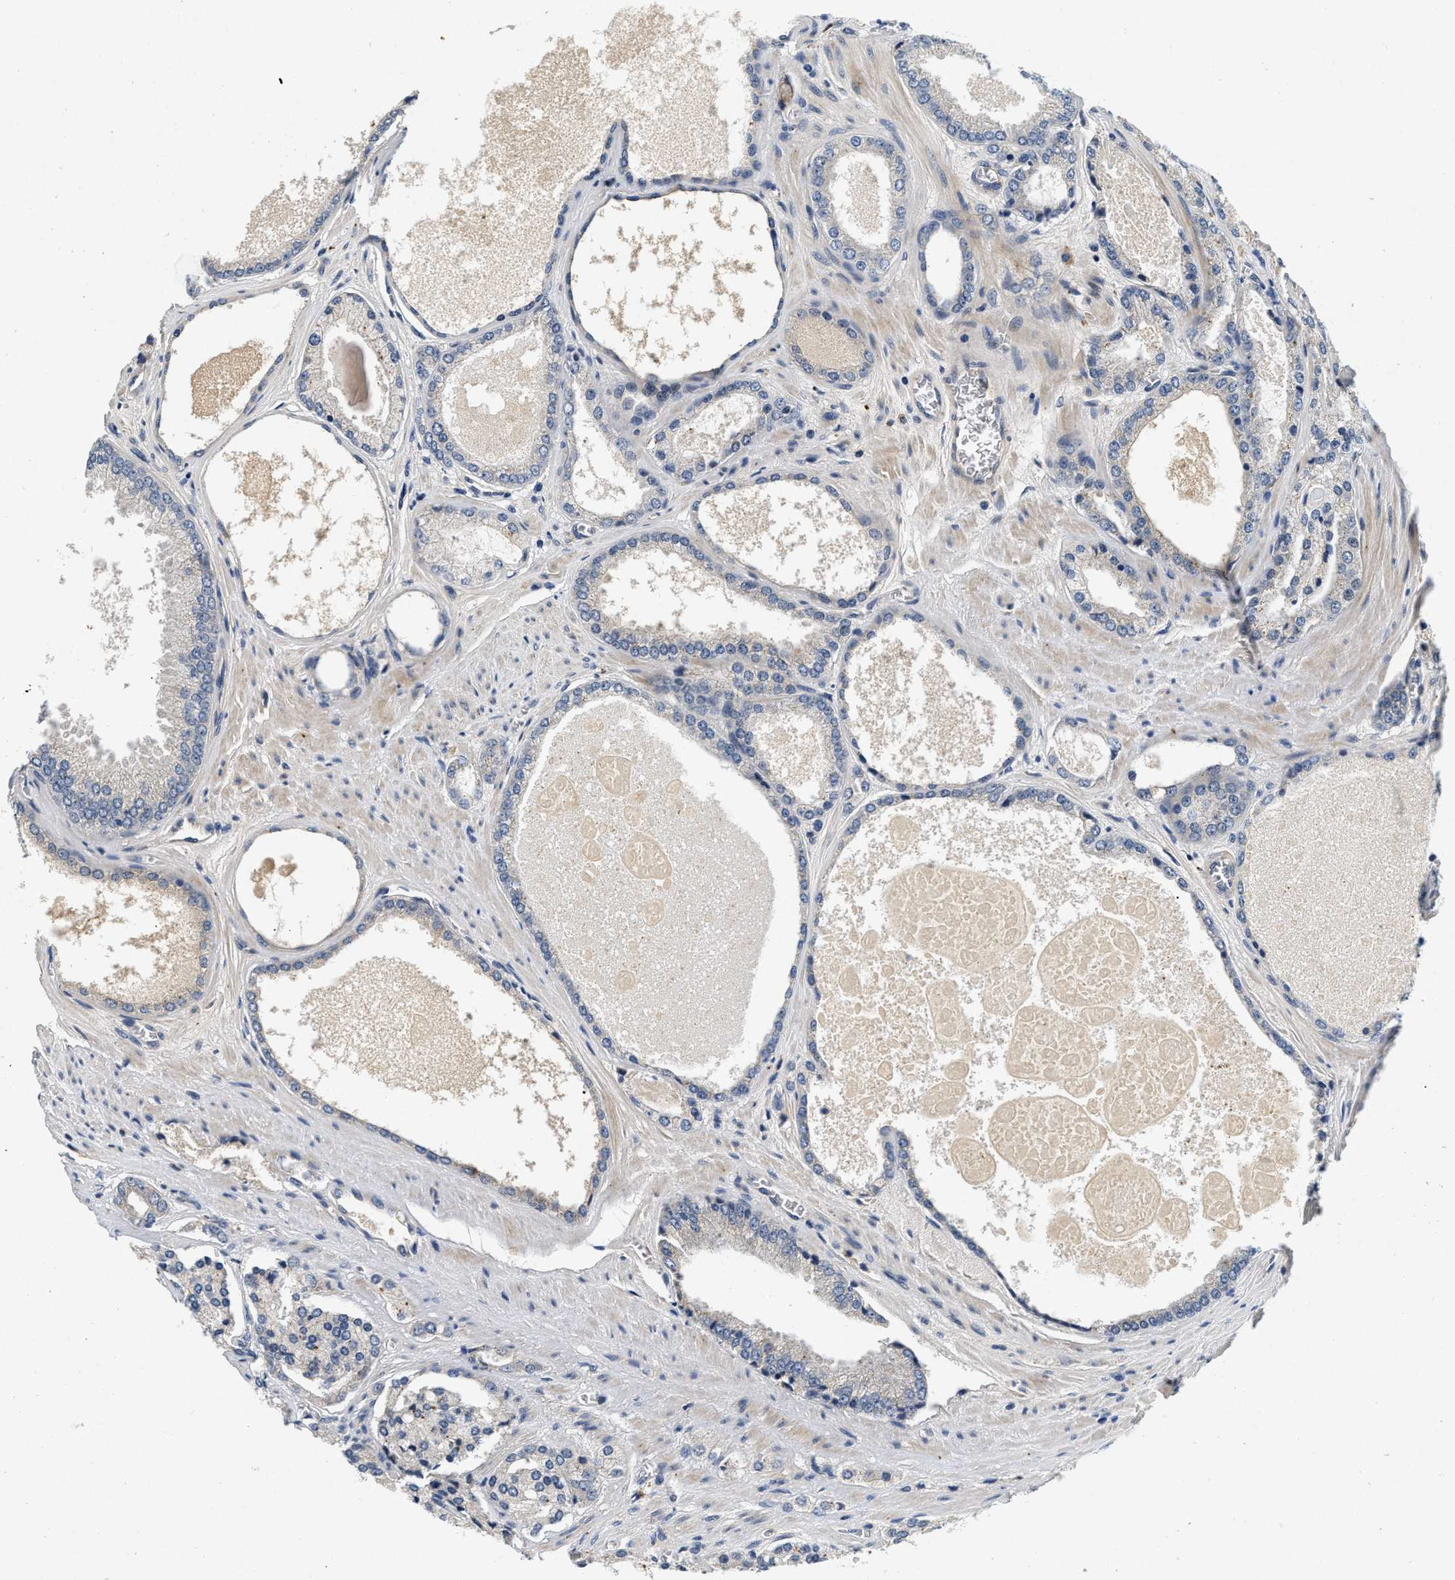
{"staining": {"intensity": "negative", "quantity": "none", "location": "none"}, "tissue": "prostate cancer", "cell_type": "Tumor cells", "image_type": "cancer", "snomed": [{"axis": "morphology", "description": "Adenocarcinoma, High grade"}, {"axis": "topography", "description": "Prostate"}], "caption": "This is an immunohistochemistry (IHC) histopathology image of human prostate adenocarcinoma (high-grade). There is no expression in tumor cells.", "gene": "PDP1", "patient": {"sex": "male", "age": 65}}